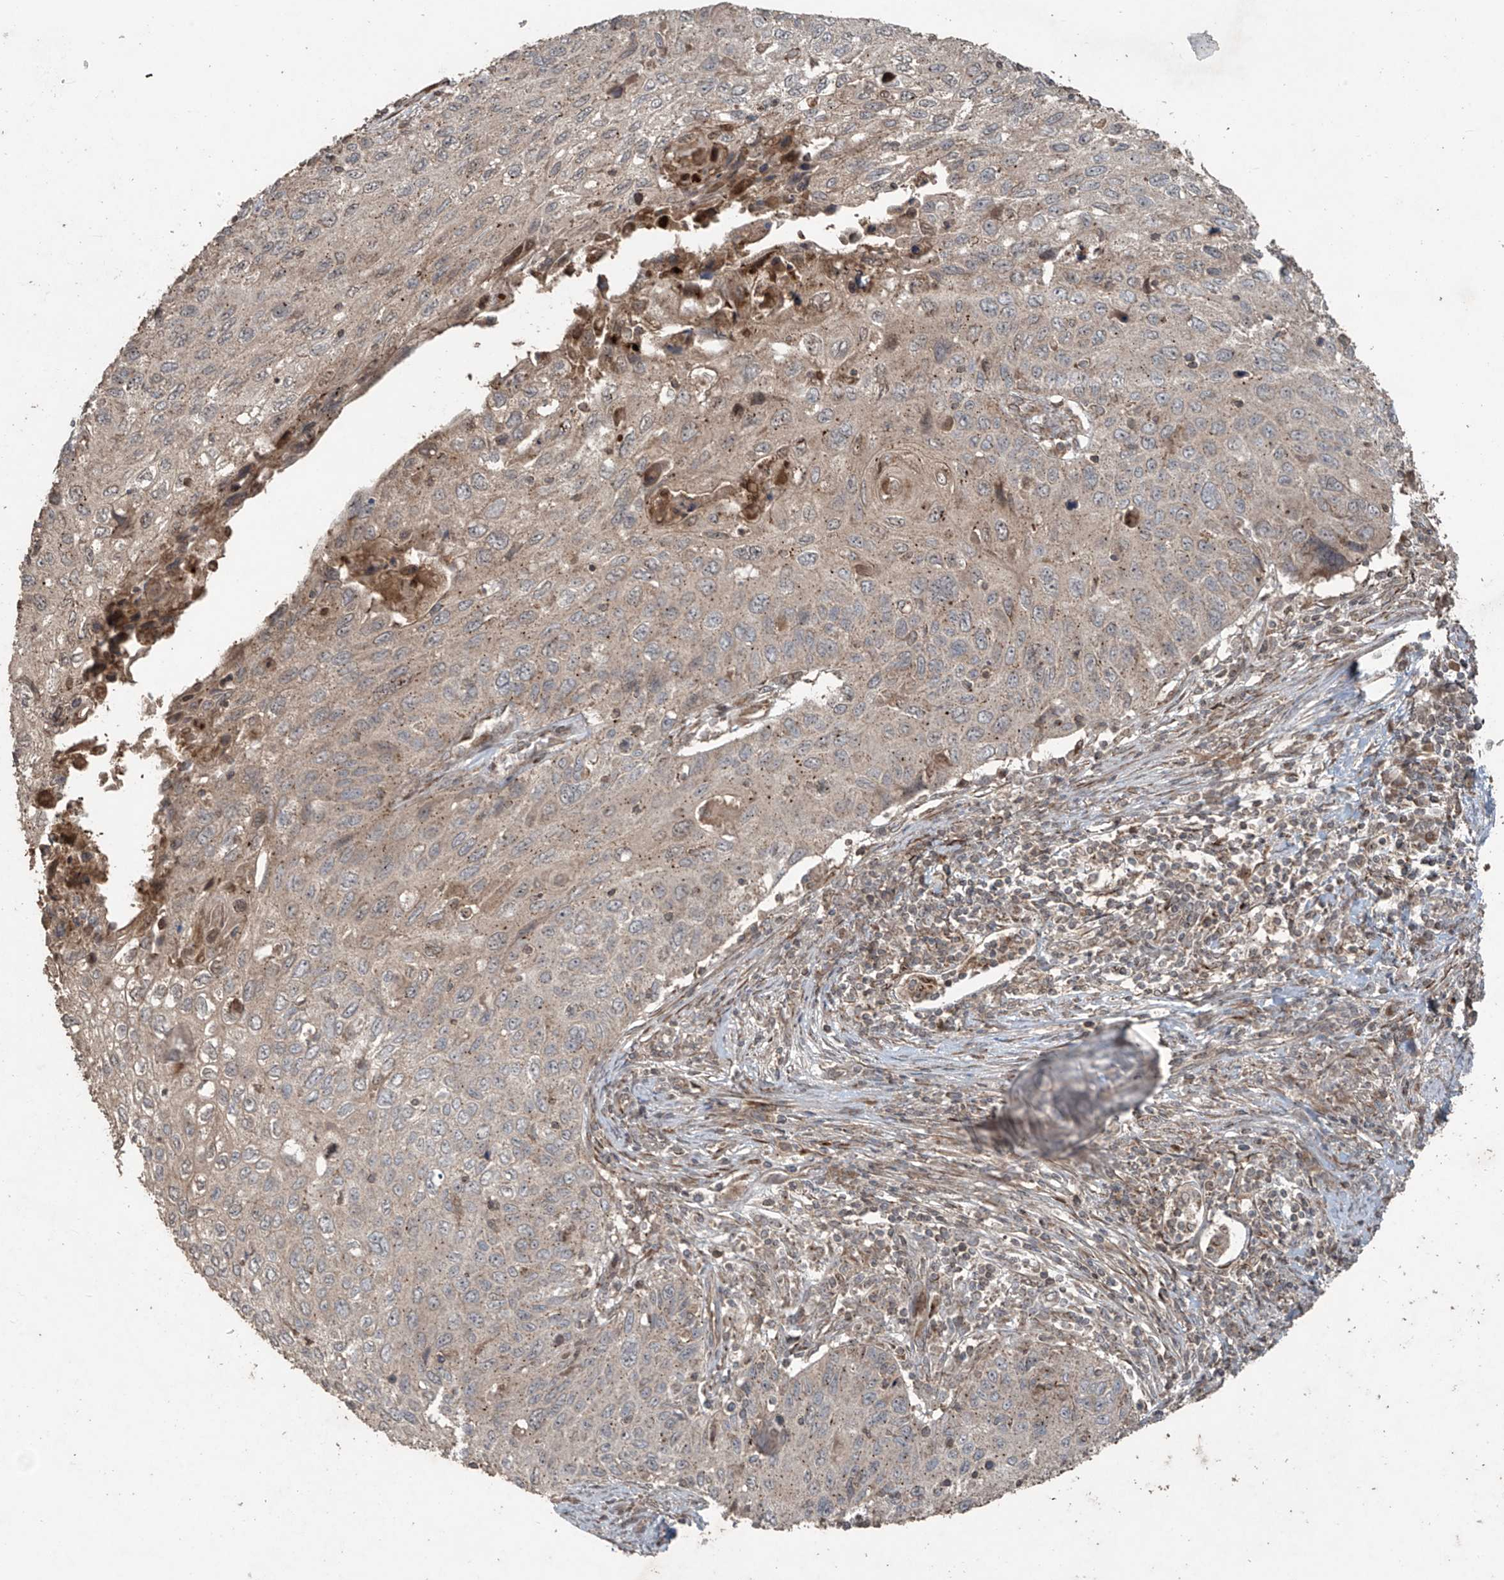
{"staining": {"intensity": "weak", "quantity": "<25%", "location": "cytoplasmic/membranous"}, "tissue": "cervical cancer", "cell_type": "Tumor cells", "image_type": "cancer", "snomed": [{"axis": "morphology", "description": "Squamous cell carcinoma, NOS"}, {"axis": "topography", "description": "Cervix"}], "caption": "High magnification brightfield microscopy of cervical squamous cell carcinoma stained with DAB (brown) and counterstained with hematoxylin (blue): tumor cells show no significant staining. (DAB (3,3'-diaminobenzidine) immunohistochemistry with hematoxylin counter stain).", "gene": "PGPEP1", "patient": {"sex": "female", "age": 70}}